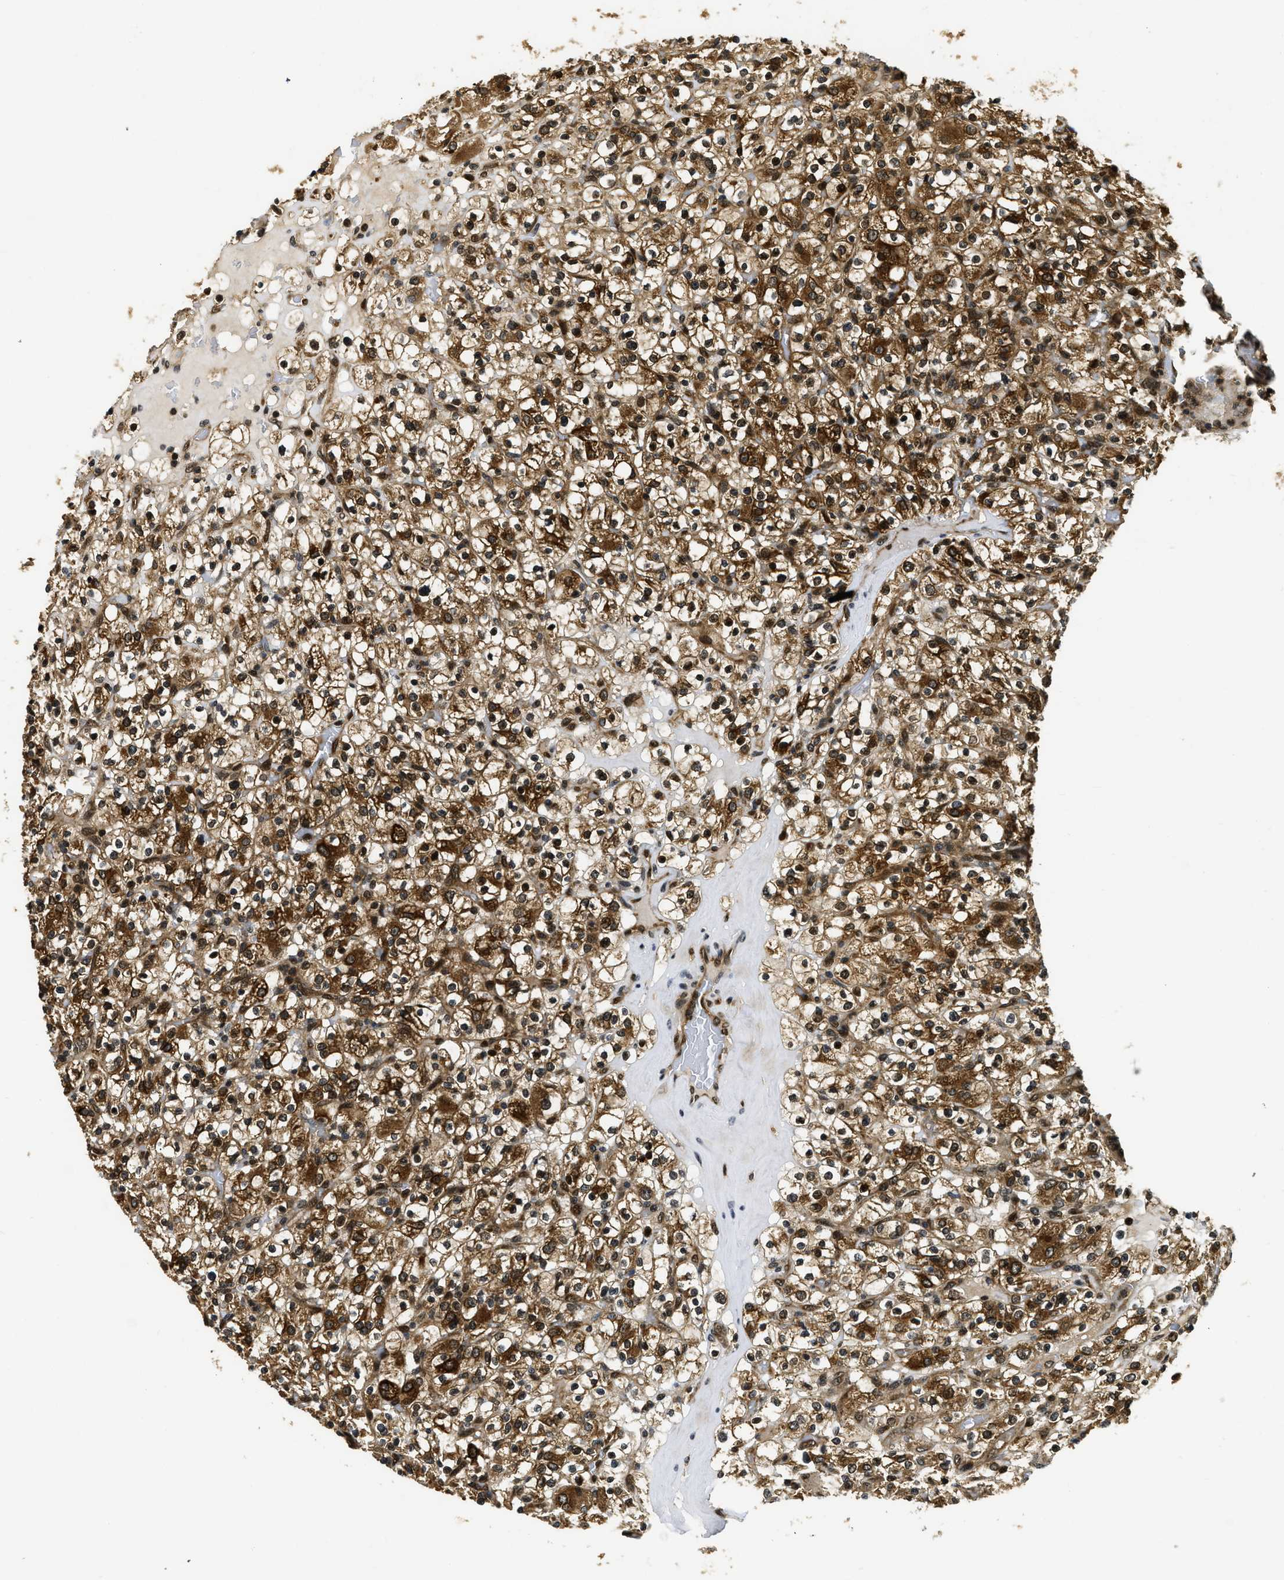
{"staining": {"intensity": "strong", "quantity": ">75%", "location": "cytoplasmic/membranous,nuclear"}, "tissue": "renal cancer", "cell_type": "Tumor cells", "image_type": "cancer", "snomed": [{"axis": "morphology", "description": "Normal tissue, NOS"}, {"axis": "morphology", "description": "Adenocarcinoma, NOS"}, {"axis": "topography", "description": "Kidney"}], "caption": "Adenocarcinoma (renal) stained for a protein (brown) exhibits strong cytoplasmic/membranous and nuclear positive positivity in approximately >75% of tumor cells.", "gene": "ADSL", "patient": {"sex": "female", "age": 72}}